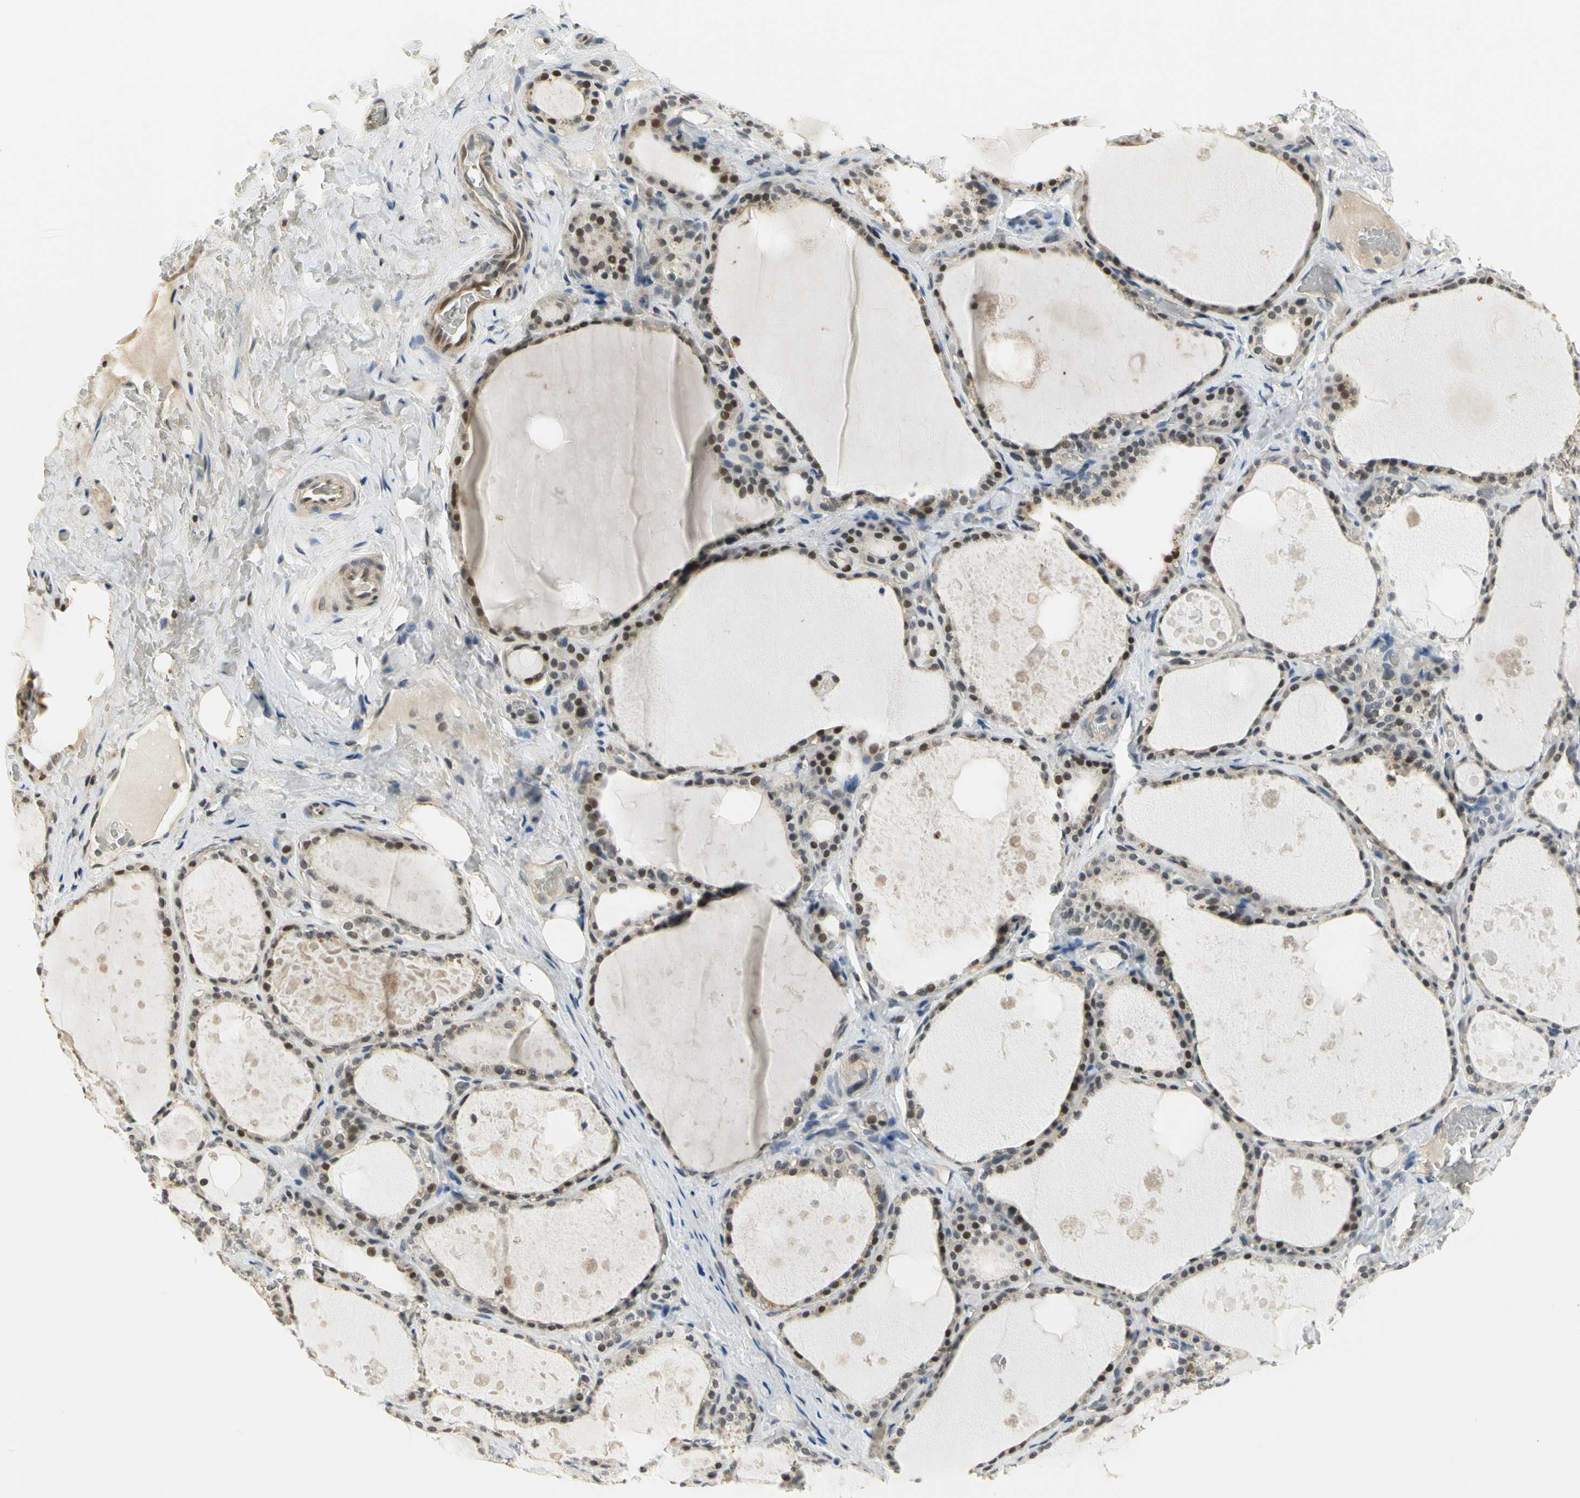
{"staining": {"intensity": "strong", "quantity": ">75%", "location": "nuclear"}, "tissue": "thyroid gland", "cell_type": "Glandular cells", "image_type": "normal", "snomed": [{"axis": "morphology", "description": "Normal tissue, NOS"}, {"axis": "topography", "description": "Thyroid gland"}], "caption": "Immunohistochemistry (IHC) of normal thyroid gland demonstrates high levels of strong nuclear positivity in approximately >75% of glandular cells. The protein is stained brown, and the nuclei are stained in blue (DAB (3,3'-diaminobenzidine) IHC with brightfield microscopy, high magnification).", "gene": "IMPG2", "patient": {"sex": "male", "age": 61}}